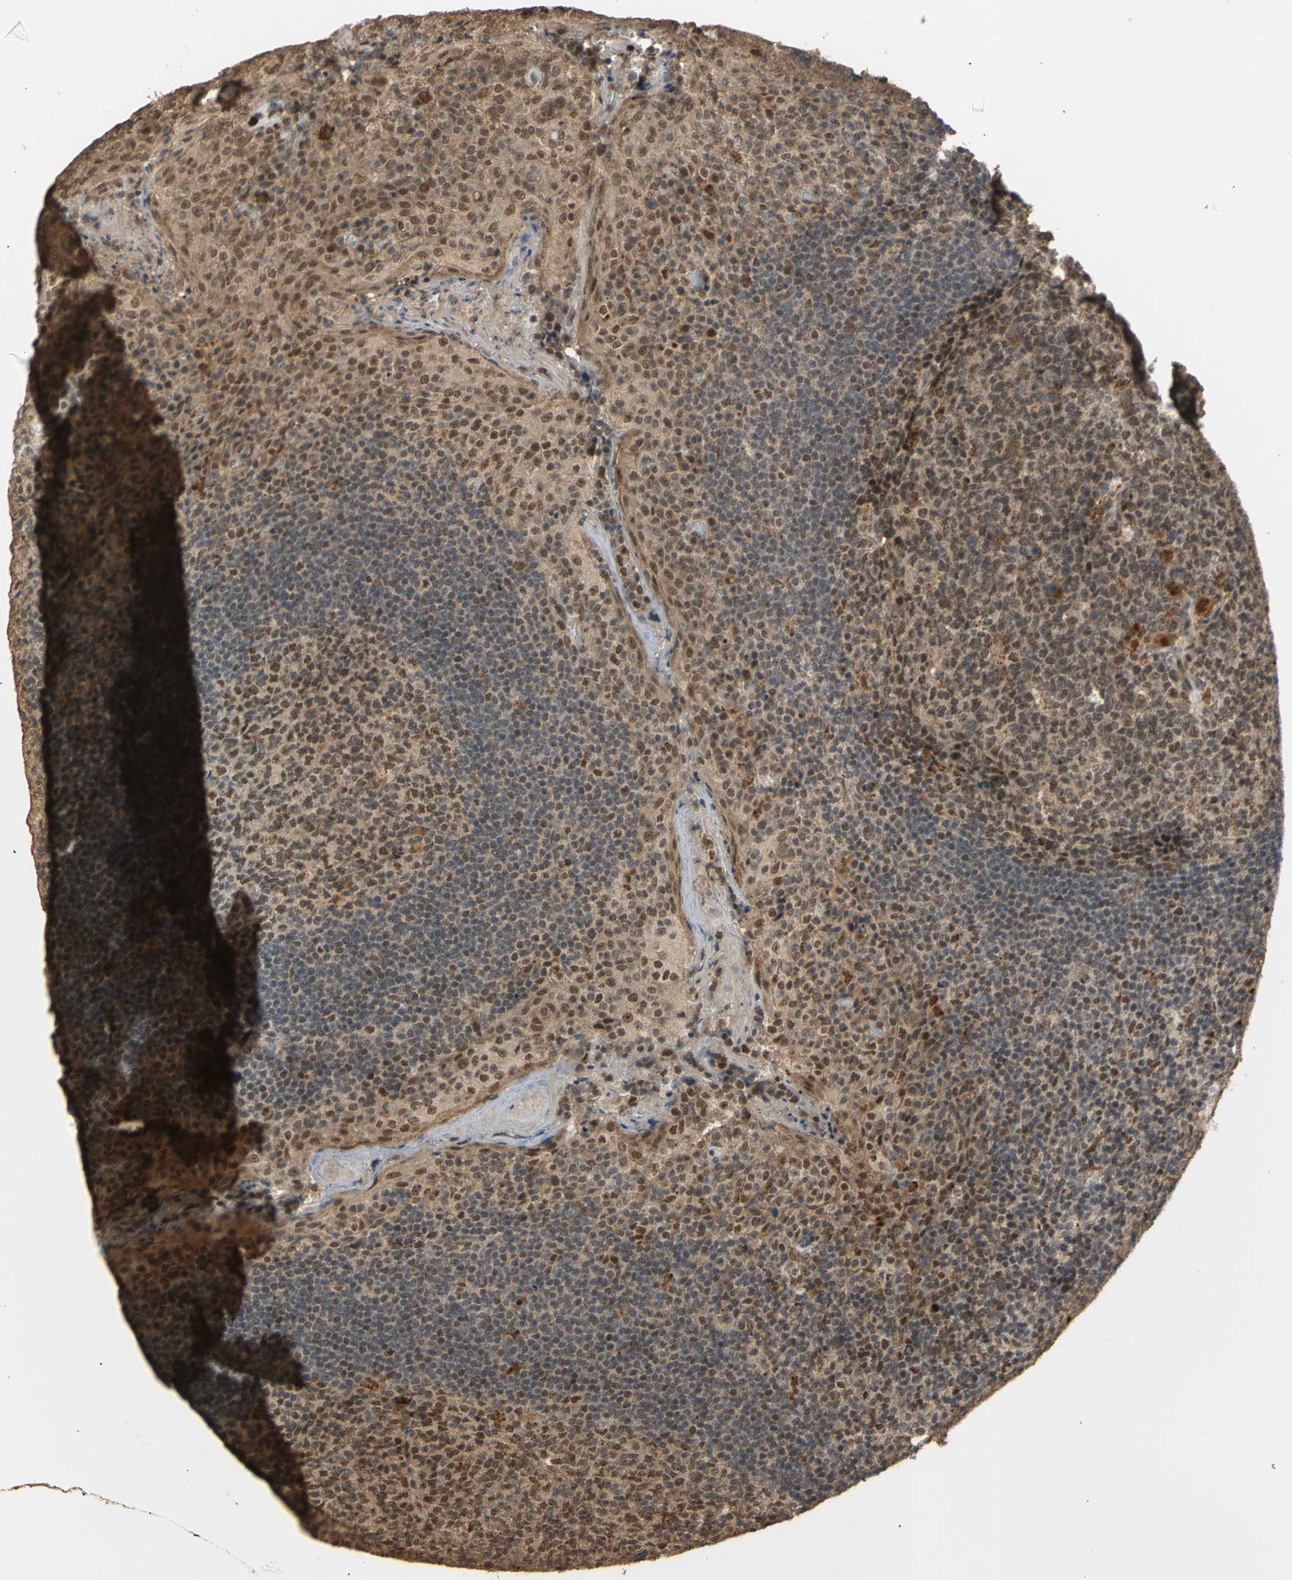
{"staining": {"intensity": "moderate", "quantity": ">75%", "location": "nuclear"}, "tissue": "tonsil", "cell_type": "Germinal center cells", "image_type": "normal", "snomed": [{"axis": "morphology", "description": "Normal tissue, NOS"}, {"axis": "topography", "description": "Tonsil"}], "caption": "High-power microscopy captured an IHC histopathology image of benign tonsil, revealing moderate nuclear staining in approximately >75% of germinal center cells.", "gene": "GTF2E2", "patient": {"sex": "male", "age": 17}}